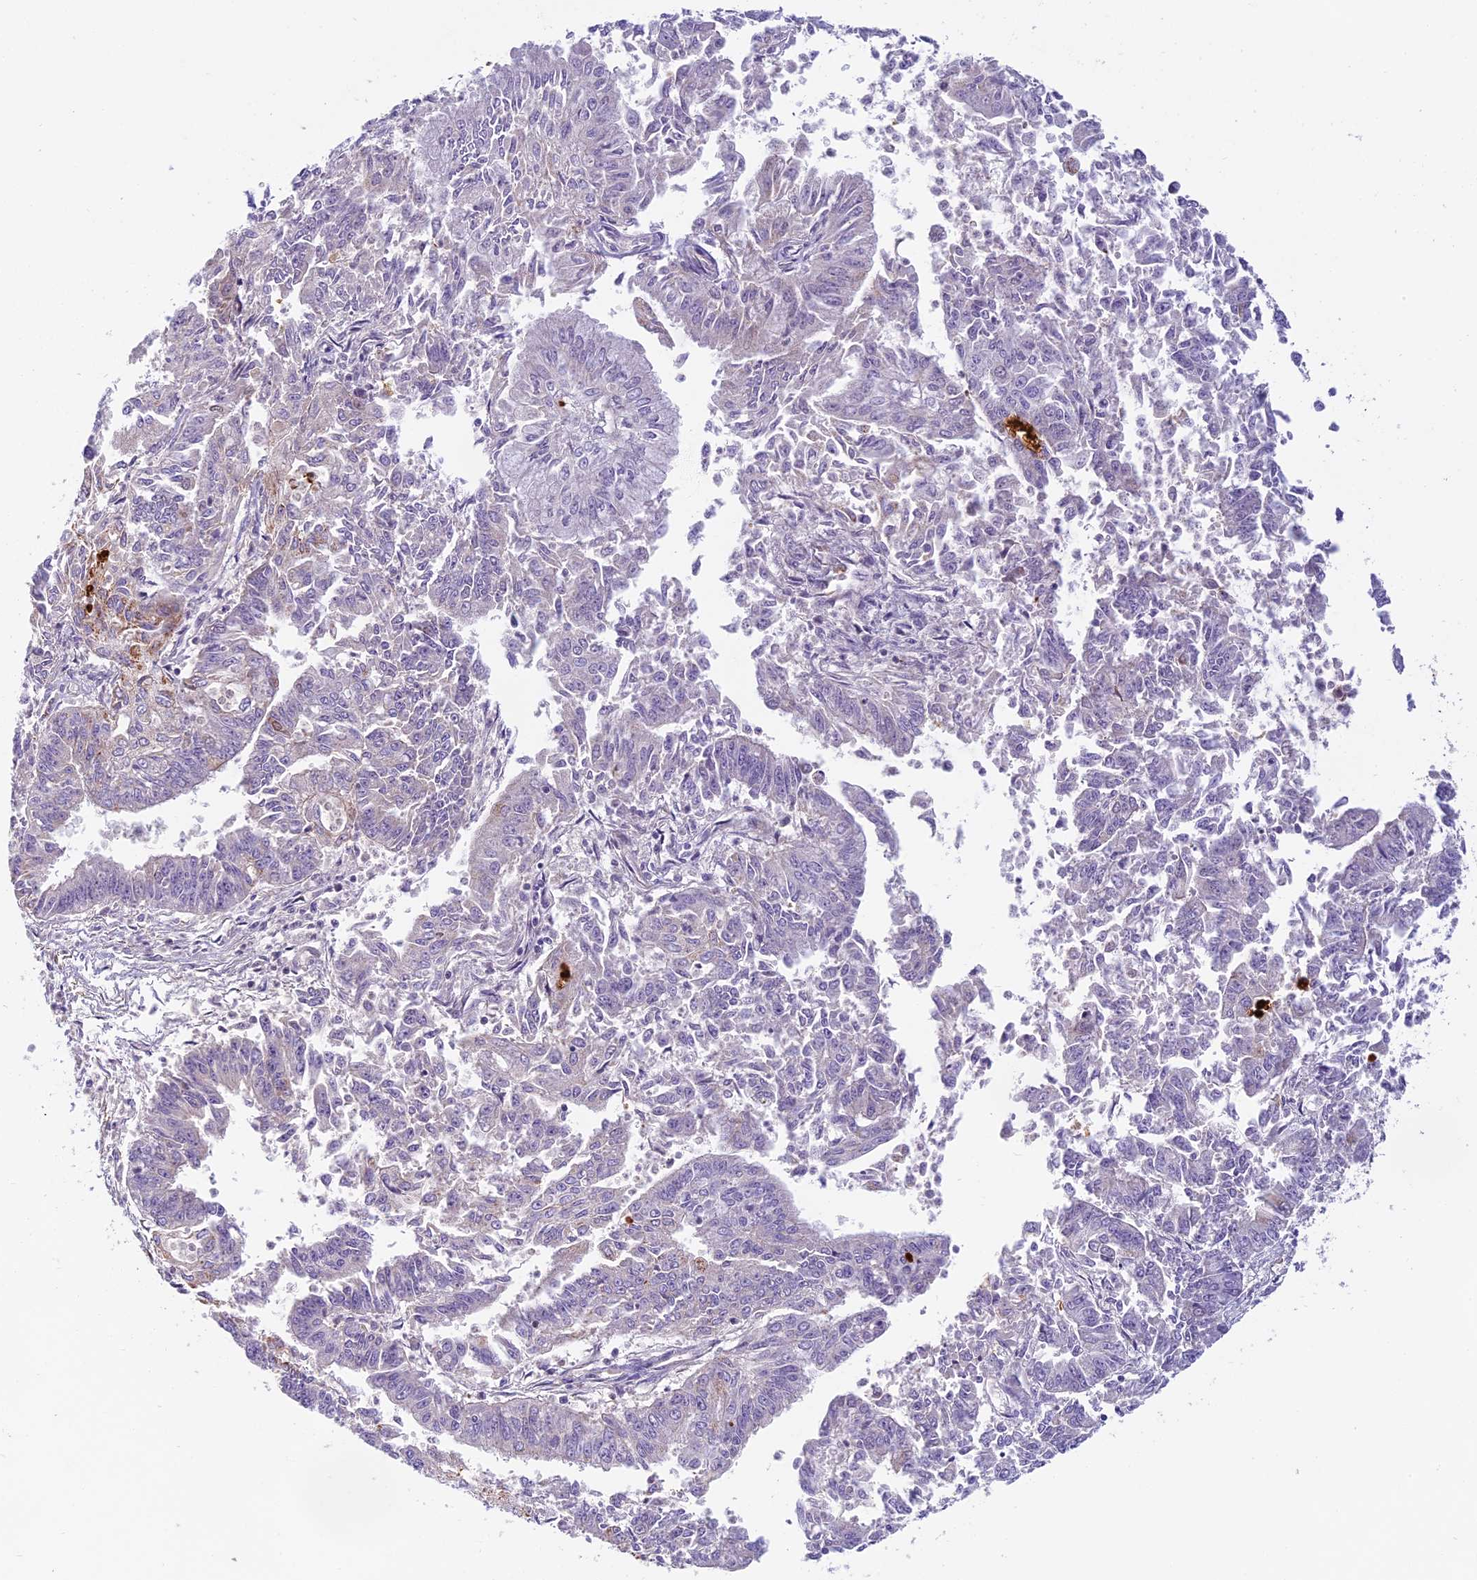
{"staining": {"intensity": "negative", "quantity": "none", "location": "none"}, "tissue": "endometrial cancer", "cell_type": "Tumor cells", "image_type": "cancer", "snomed": [{"axis": "morphology", "description": "Adenocarcinoma, NOS"}, {"axis": "topography", "description": "Endometrium"}], "caption": "Immunohistochemical staining of endometrial cancer (adenocarcinoma) shows no significant expression in tumor cells.", "gene": "SEMA7A", "patient": {"sex": "female", "age": 73}}